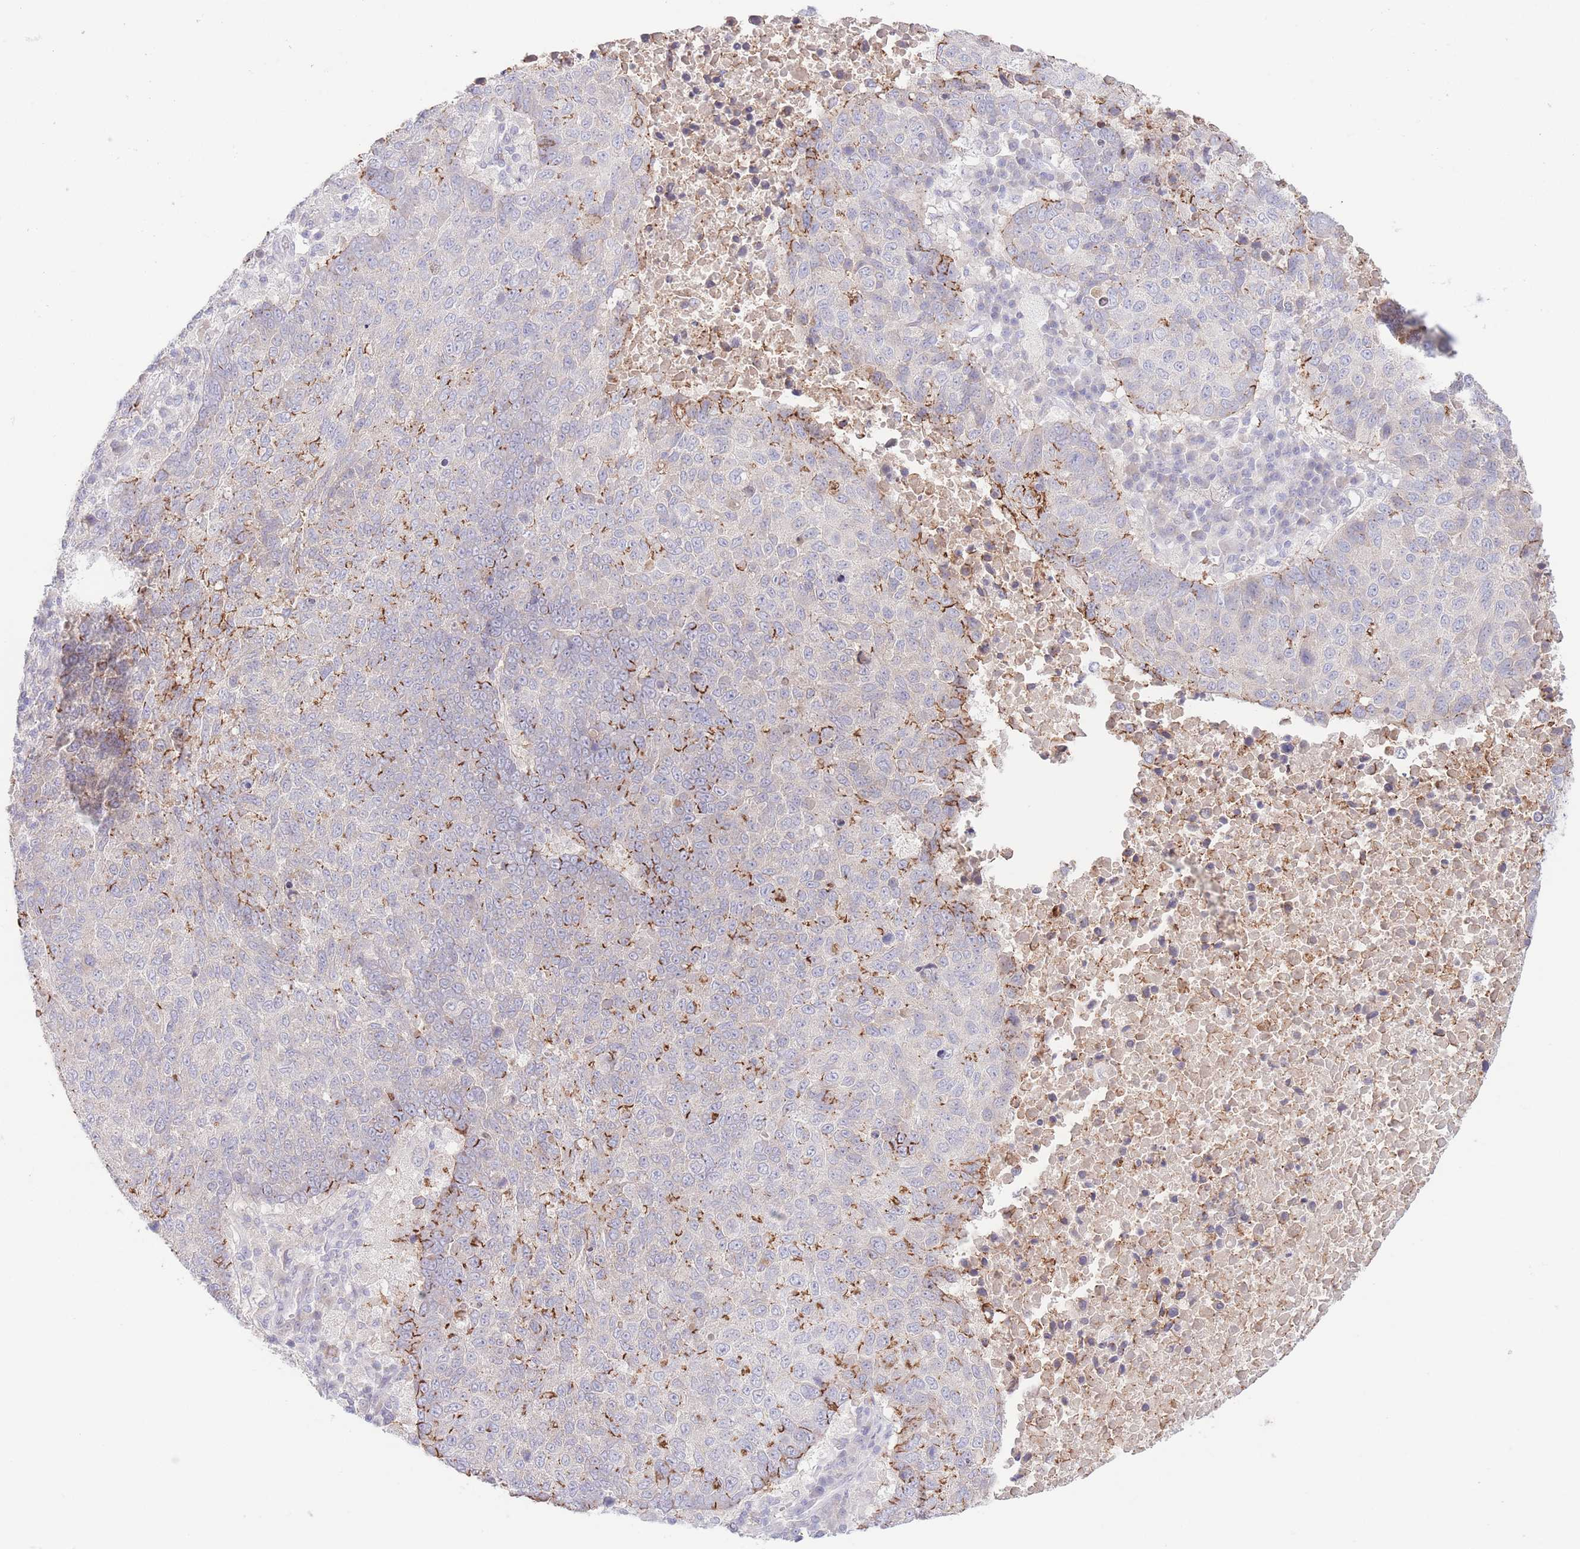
{"staining": {"intensity": "moderate", "quantity": "<25%", "location": "cytoplasmic/membranous"}, "tissue": "lung cancer", "cell_type": "Tumor cells", "image_type": "cancer", "snomed": [{"axis": "morphology", "description": "Squamous cell carcinoma, NOS"}, {"axis": "topography", "description": "Lung"}], "caption": "Immunohistochemical staining of human lung cancer (squamous cell carcinoma) exhibits moderate cytoplasmic/membranous protein positivity in about <25% of tumor cells.", "gene": "LCLAT1", "patient": {"sex": "male", "age": 73}}